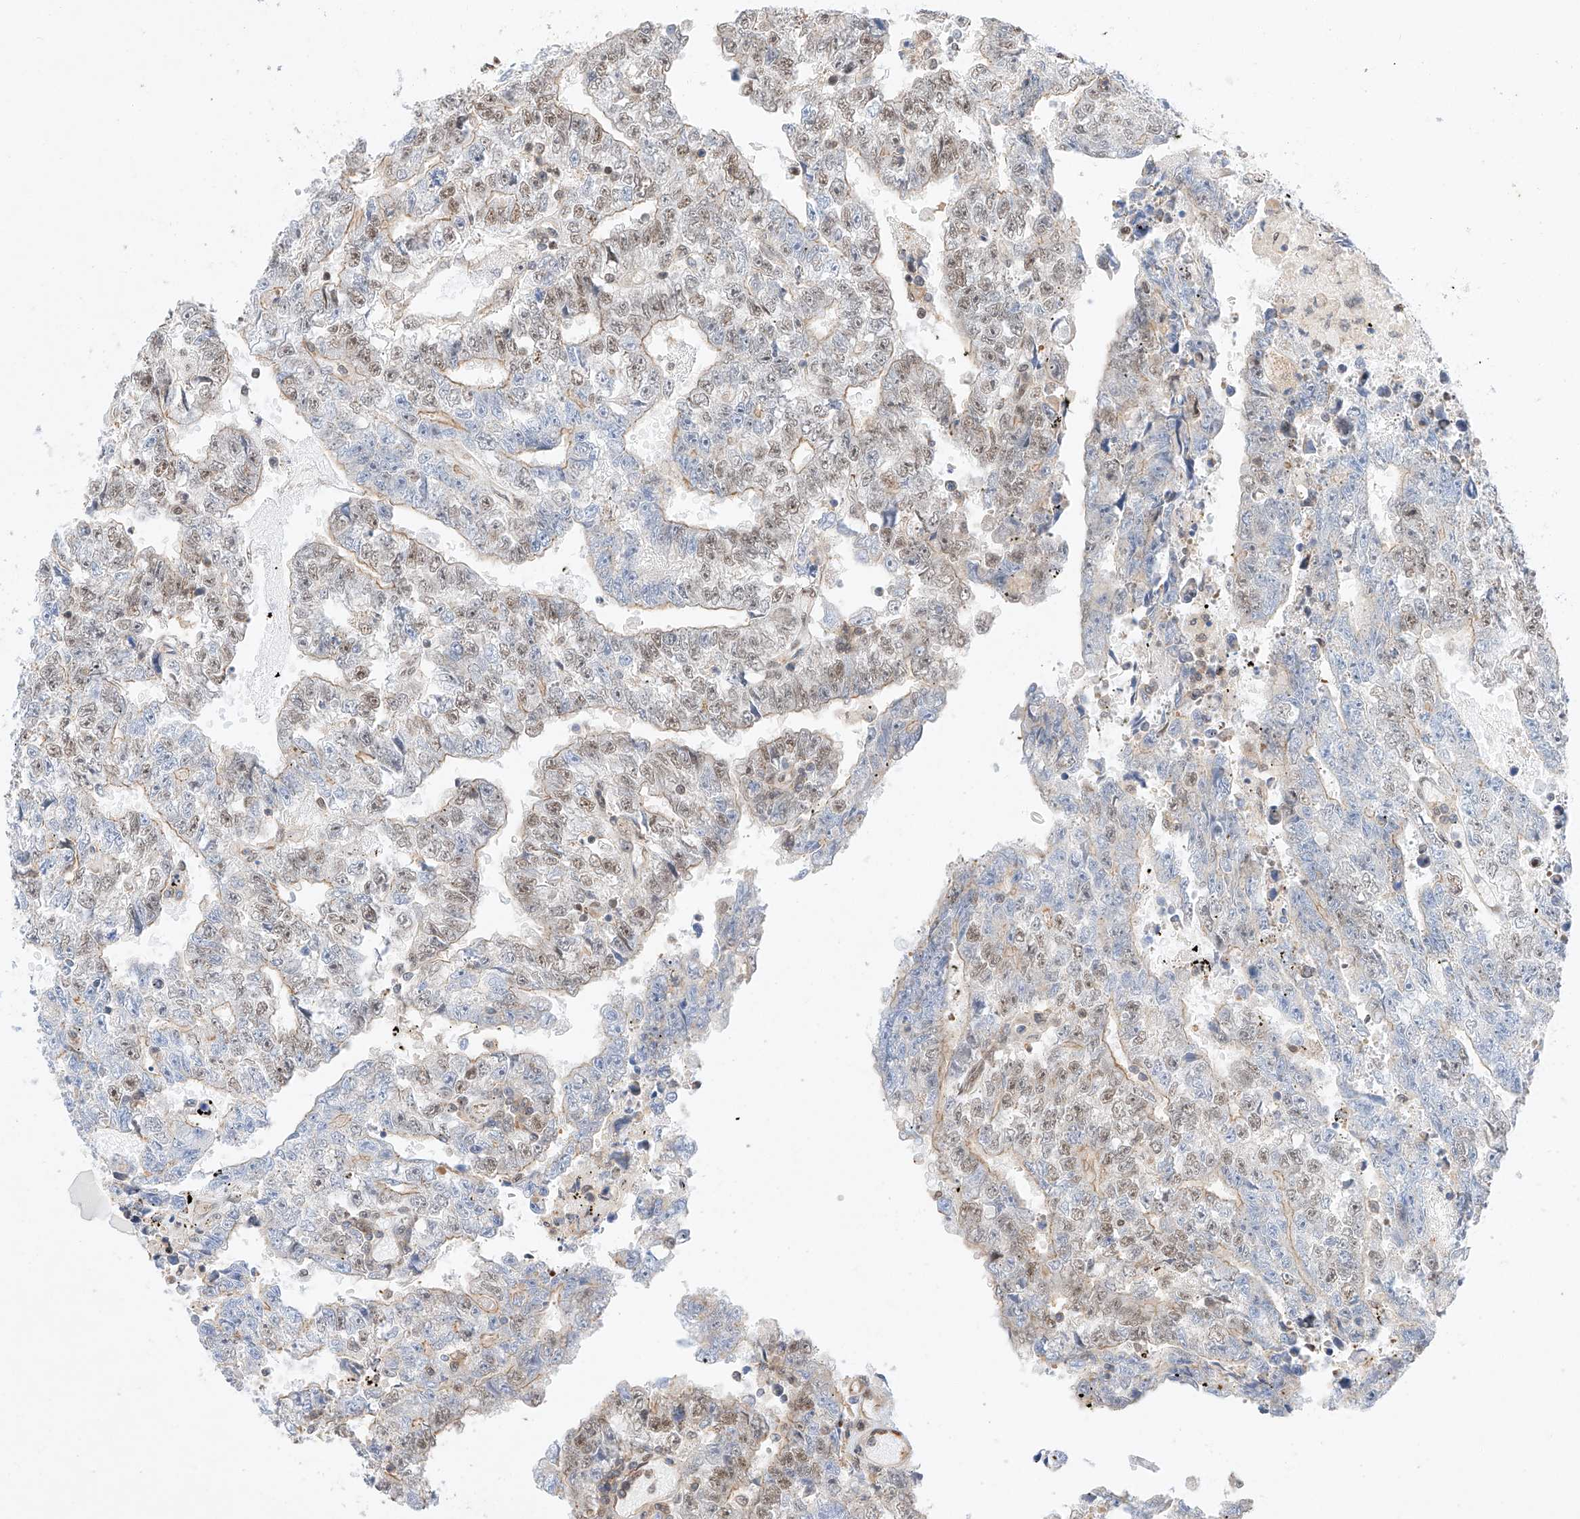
{"staining": {"intensity": "weak", "quantity": "25%-75%", "location": "nuclear"}, "tissue": "testis cancer", "cell_type": "Tumor cells", "image_type": "cancer", "snomed": [{"axis": "morphology", "description": "Carcinoma, Embryonal, NOS"}, {"axis": "topography", "description": "Testis"}], "caption": "Testis embryonal carcinoma was stained to show a protein in brown. There is low levels of weak nuclear expression in about 25%-75% of tumor cells. (DAB IHC, brown staining for protein, blue staining for nuclei).", "gene": "HDAC9", "patient": {"sex": "male", "age": 25}}